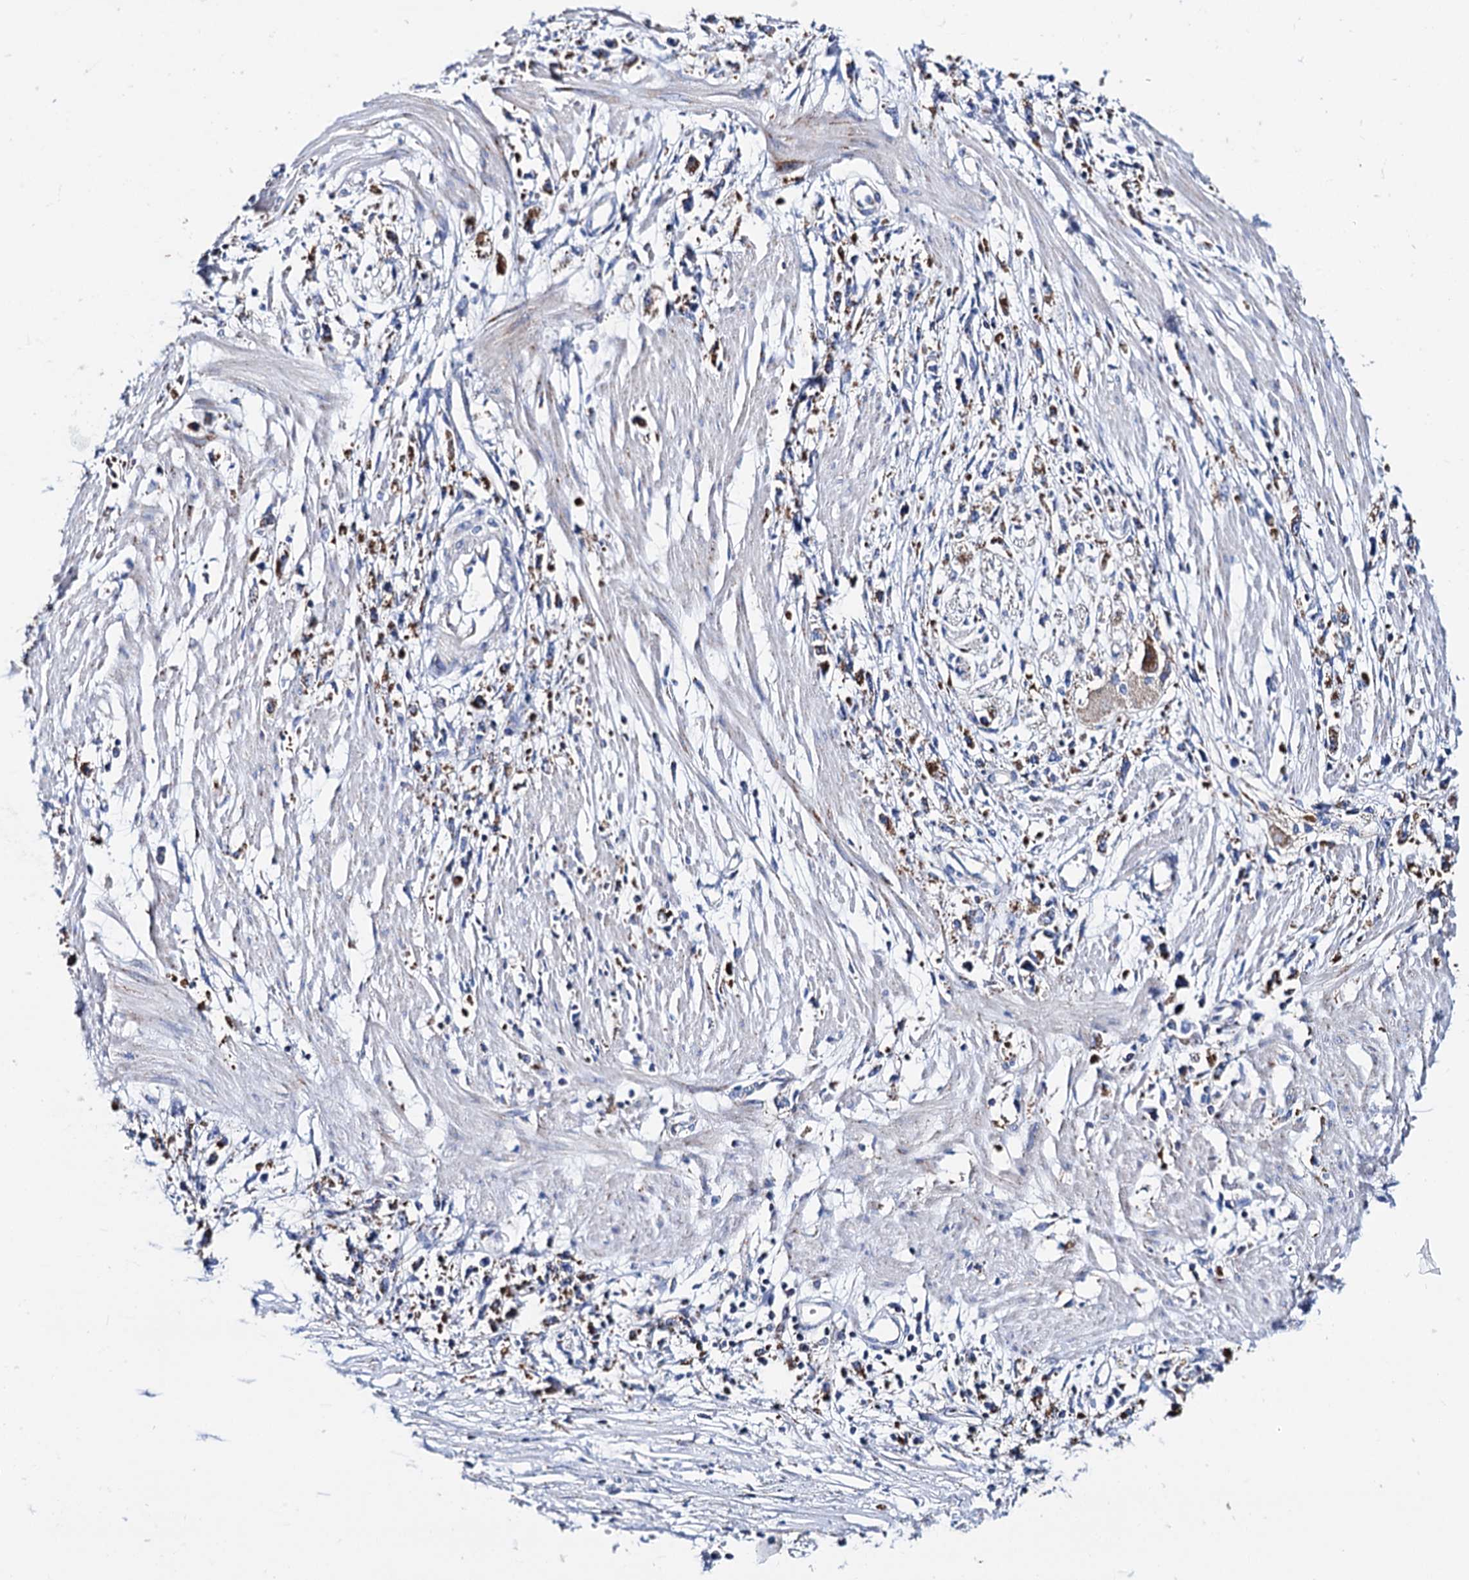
{"staining": {"intensity": "moderate", "quantity": ">75%", "location": "cytoplasmic/membranous"}, "tissue": "stomach cancer", "cell_type": "Tumor cells", "image_type": "cancer", "snomed": [{"axis": "morphology", "description": "Adenocarcinoma, NOS"}, {"axis": "topography", "description": "Stomach"}], "caption": "DAB (3,3'-diaminobenzidine) immunohistochemical staining of human stomach cancer (adenocarcinoma) displays moderate cytoplasmic/membranous protein staining in about >75% of tumor cells. The staining was performed using DAB (3,3'-diaminobenzidine), with brown indicating positive protein expression. Nuclei are stained blue with hematoxylin.", "gene": "UBASH3B", "patient": {"sex": "female", "age": 59}}